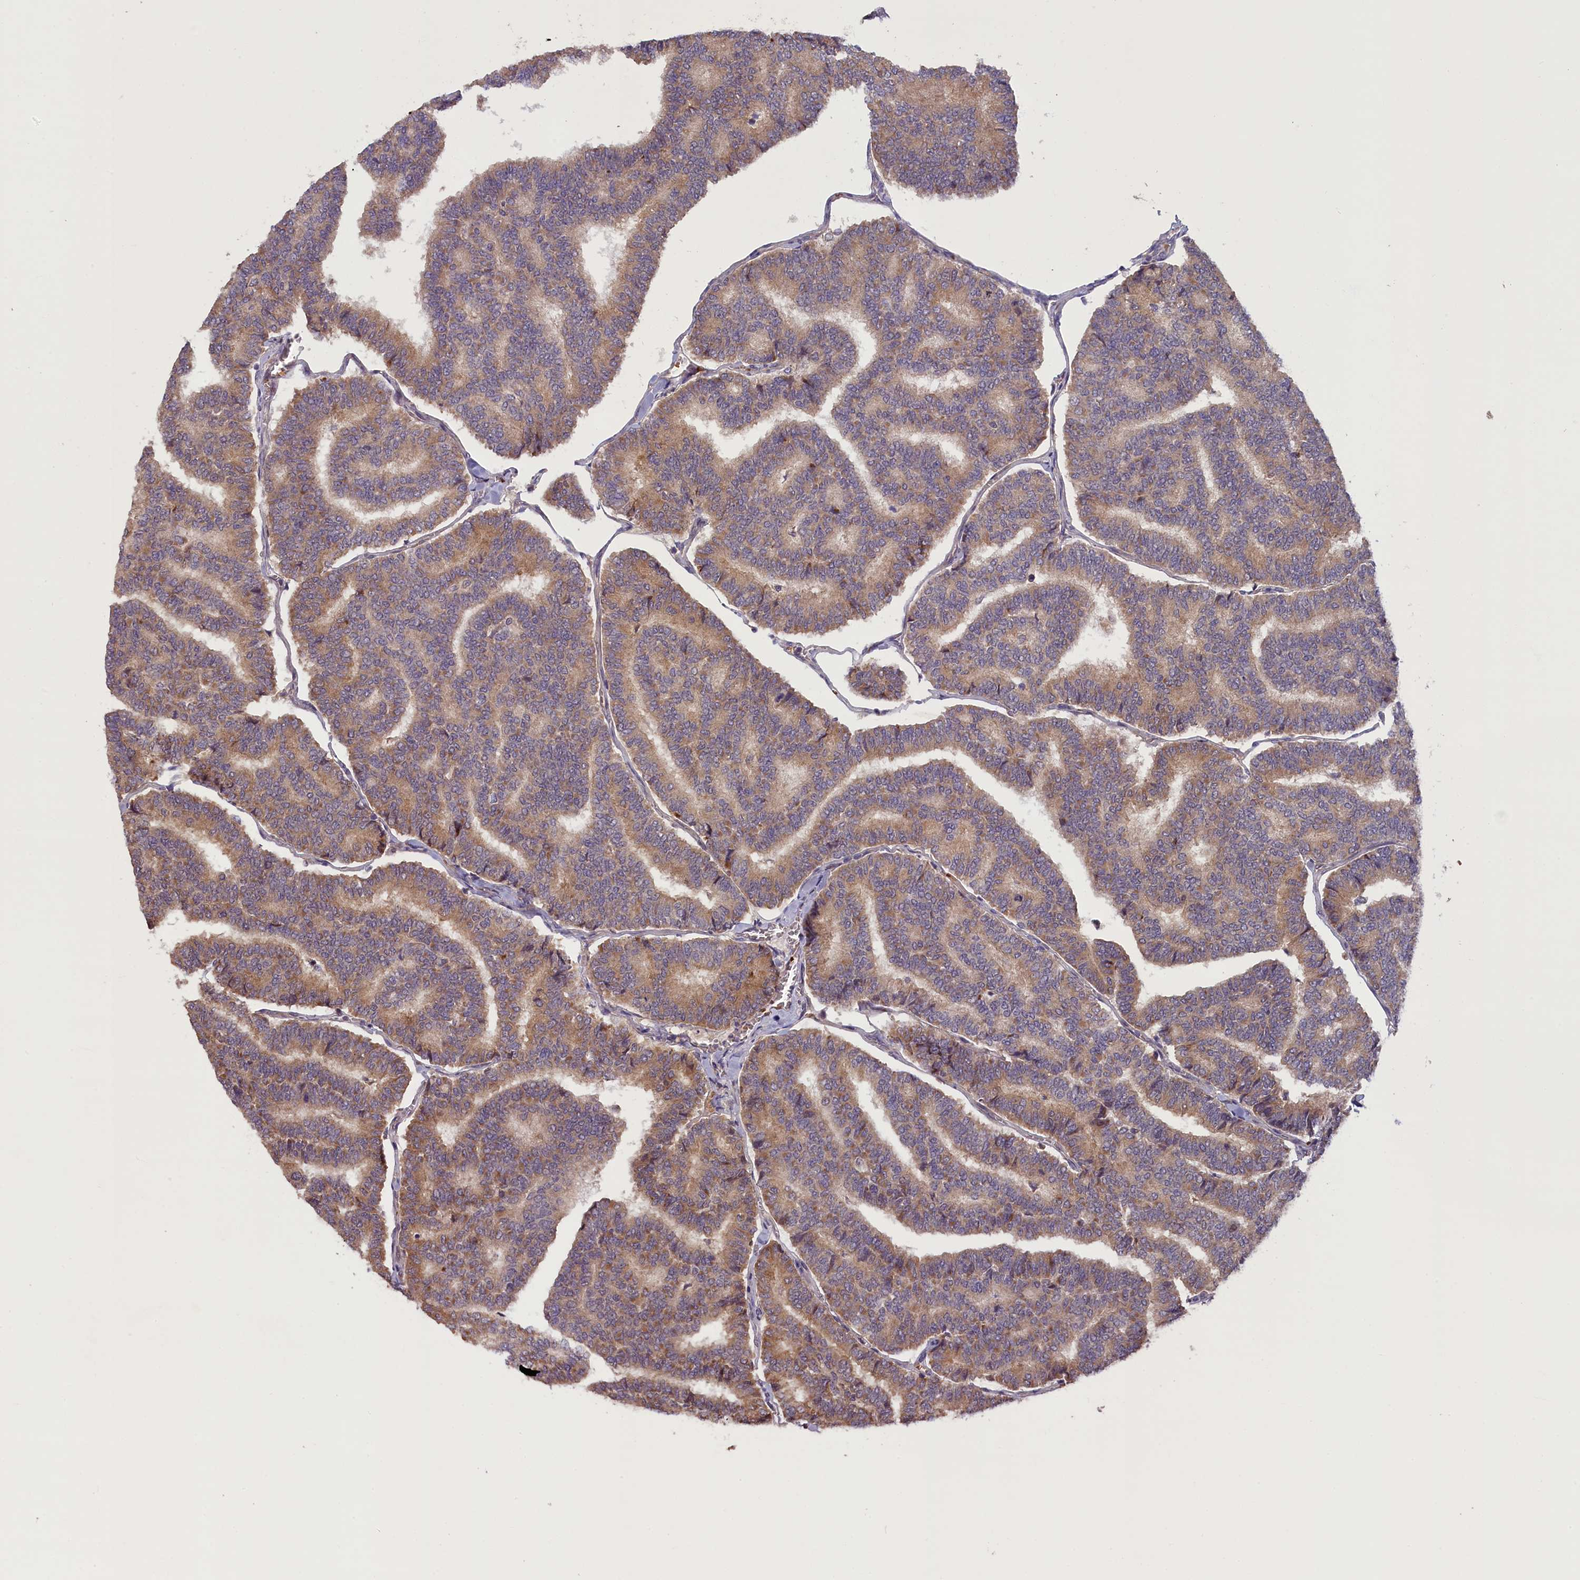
{"staining": {"intensity": "moderate", "quantity": ">75%", "location": "cytoplasmic/membranous"}, "tissue": "thyroid cancer", "cell_type": "Tumor cells", "image_type": "cancer", "snomed": [{"axis": "morphology", "description": "Papillary adenocarcinoma, NOS"}, {"axis": "topography", "description": "Thyroid gland"}], "caption": "Protein expression analysis of thyroid cancer exhibits moderate cytoplasmic/membranous staining in approximately >75% of tumor cells.", "gene": "CCDC9B", "patient": {"sex": "female", "age": 35}}